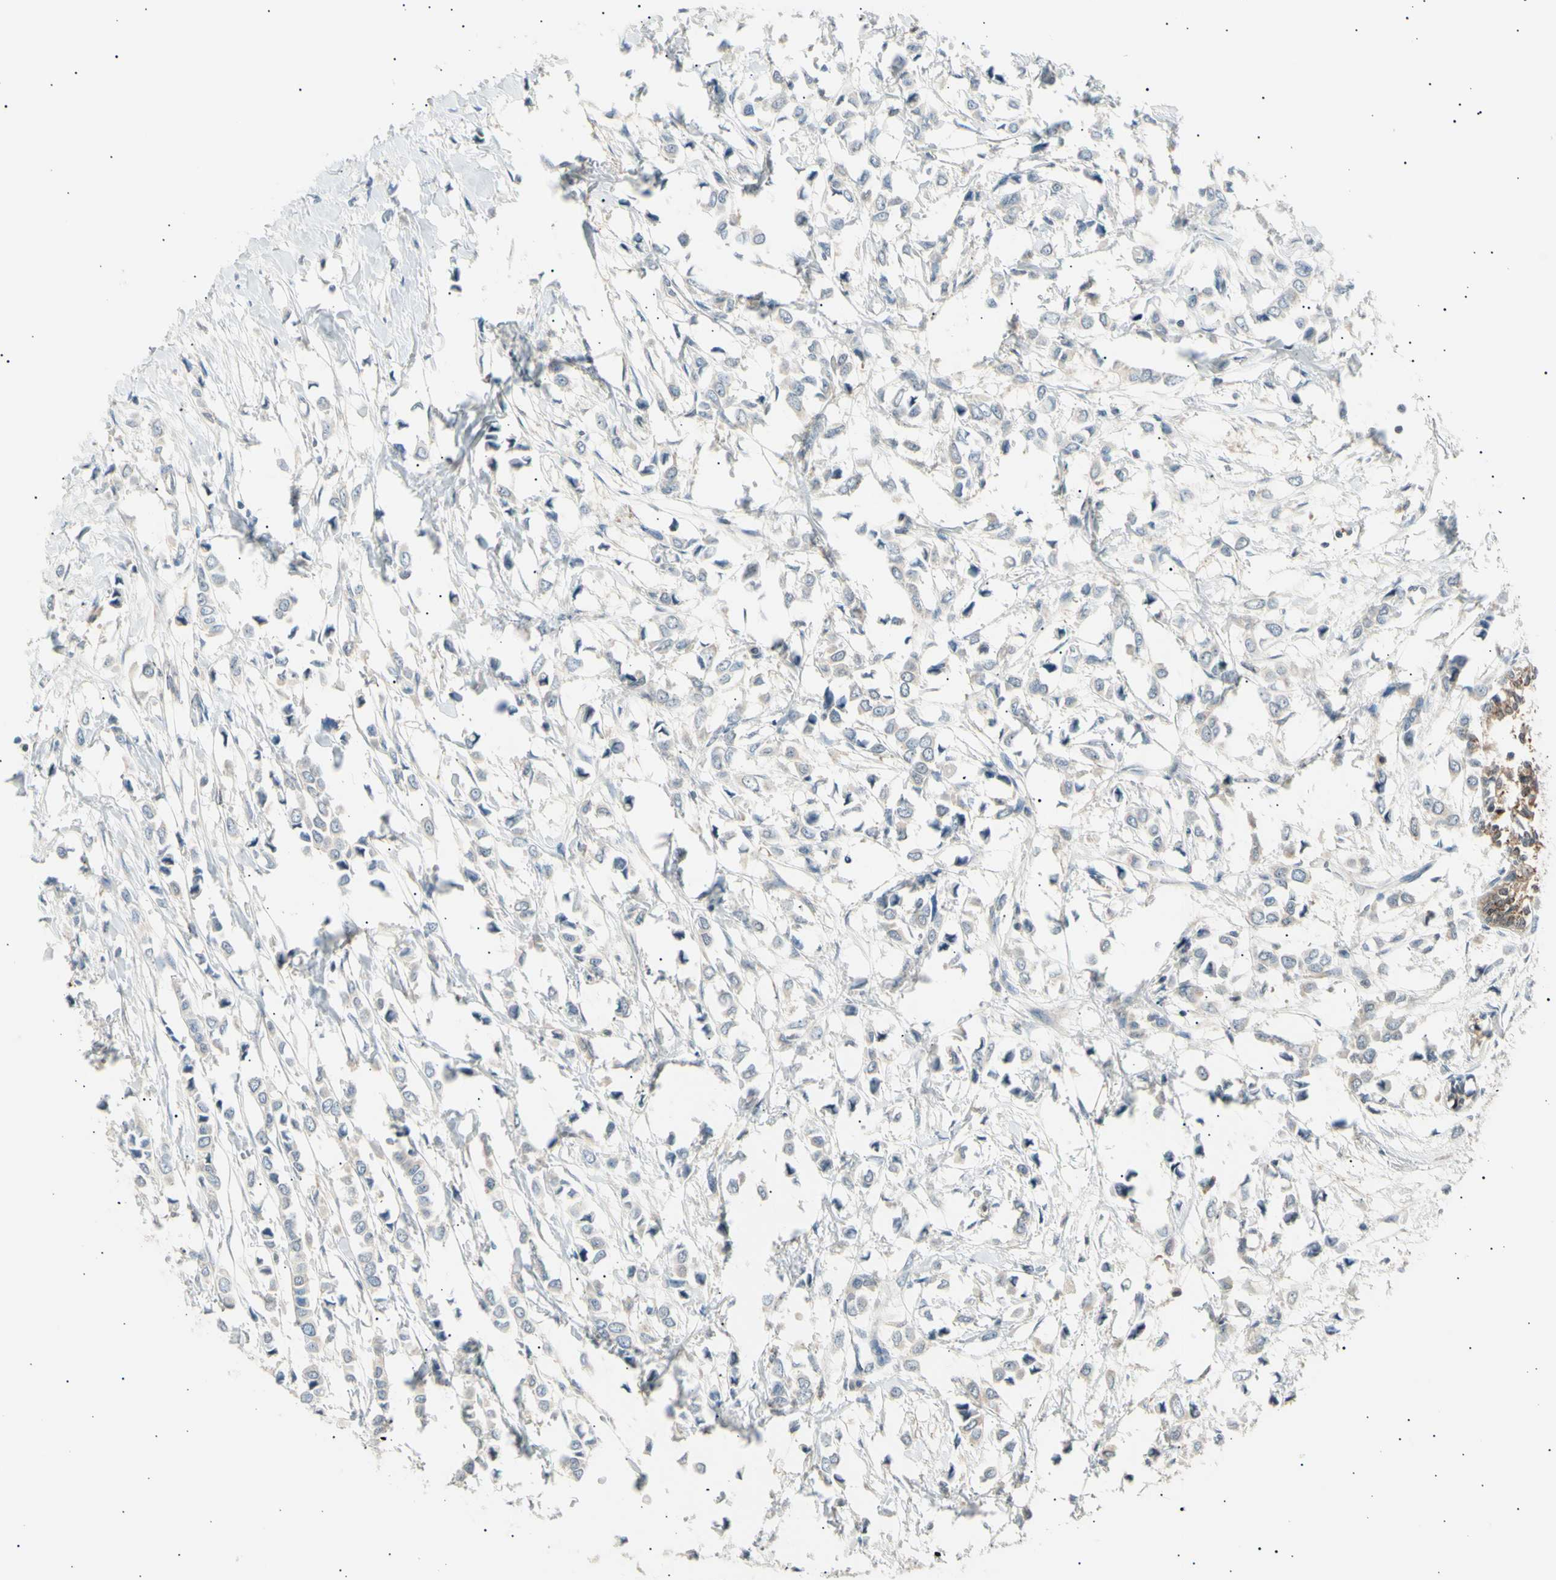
{"staining": {"intensity": "weak", "quantity": "<25%", "location": "cytoplasmic/membranous"}, "tissue": "breast cancer", "cell_type": "Tumor cells", "image_type": "cancer", "snomed": [{"axis": "morphology", "description": "Lobular carcinoma"}, {"axis": "topography", "description": "Breast"}], "caption": "This is an immunohistochemistry (IHC) photomicrograph of breast cancer. There is no positivity in tumor cells.", "gene": "LHPP", "patient": {"sex": "female", "age": 51}}